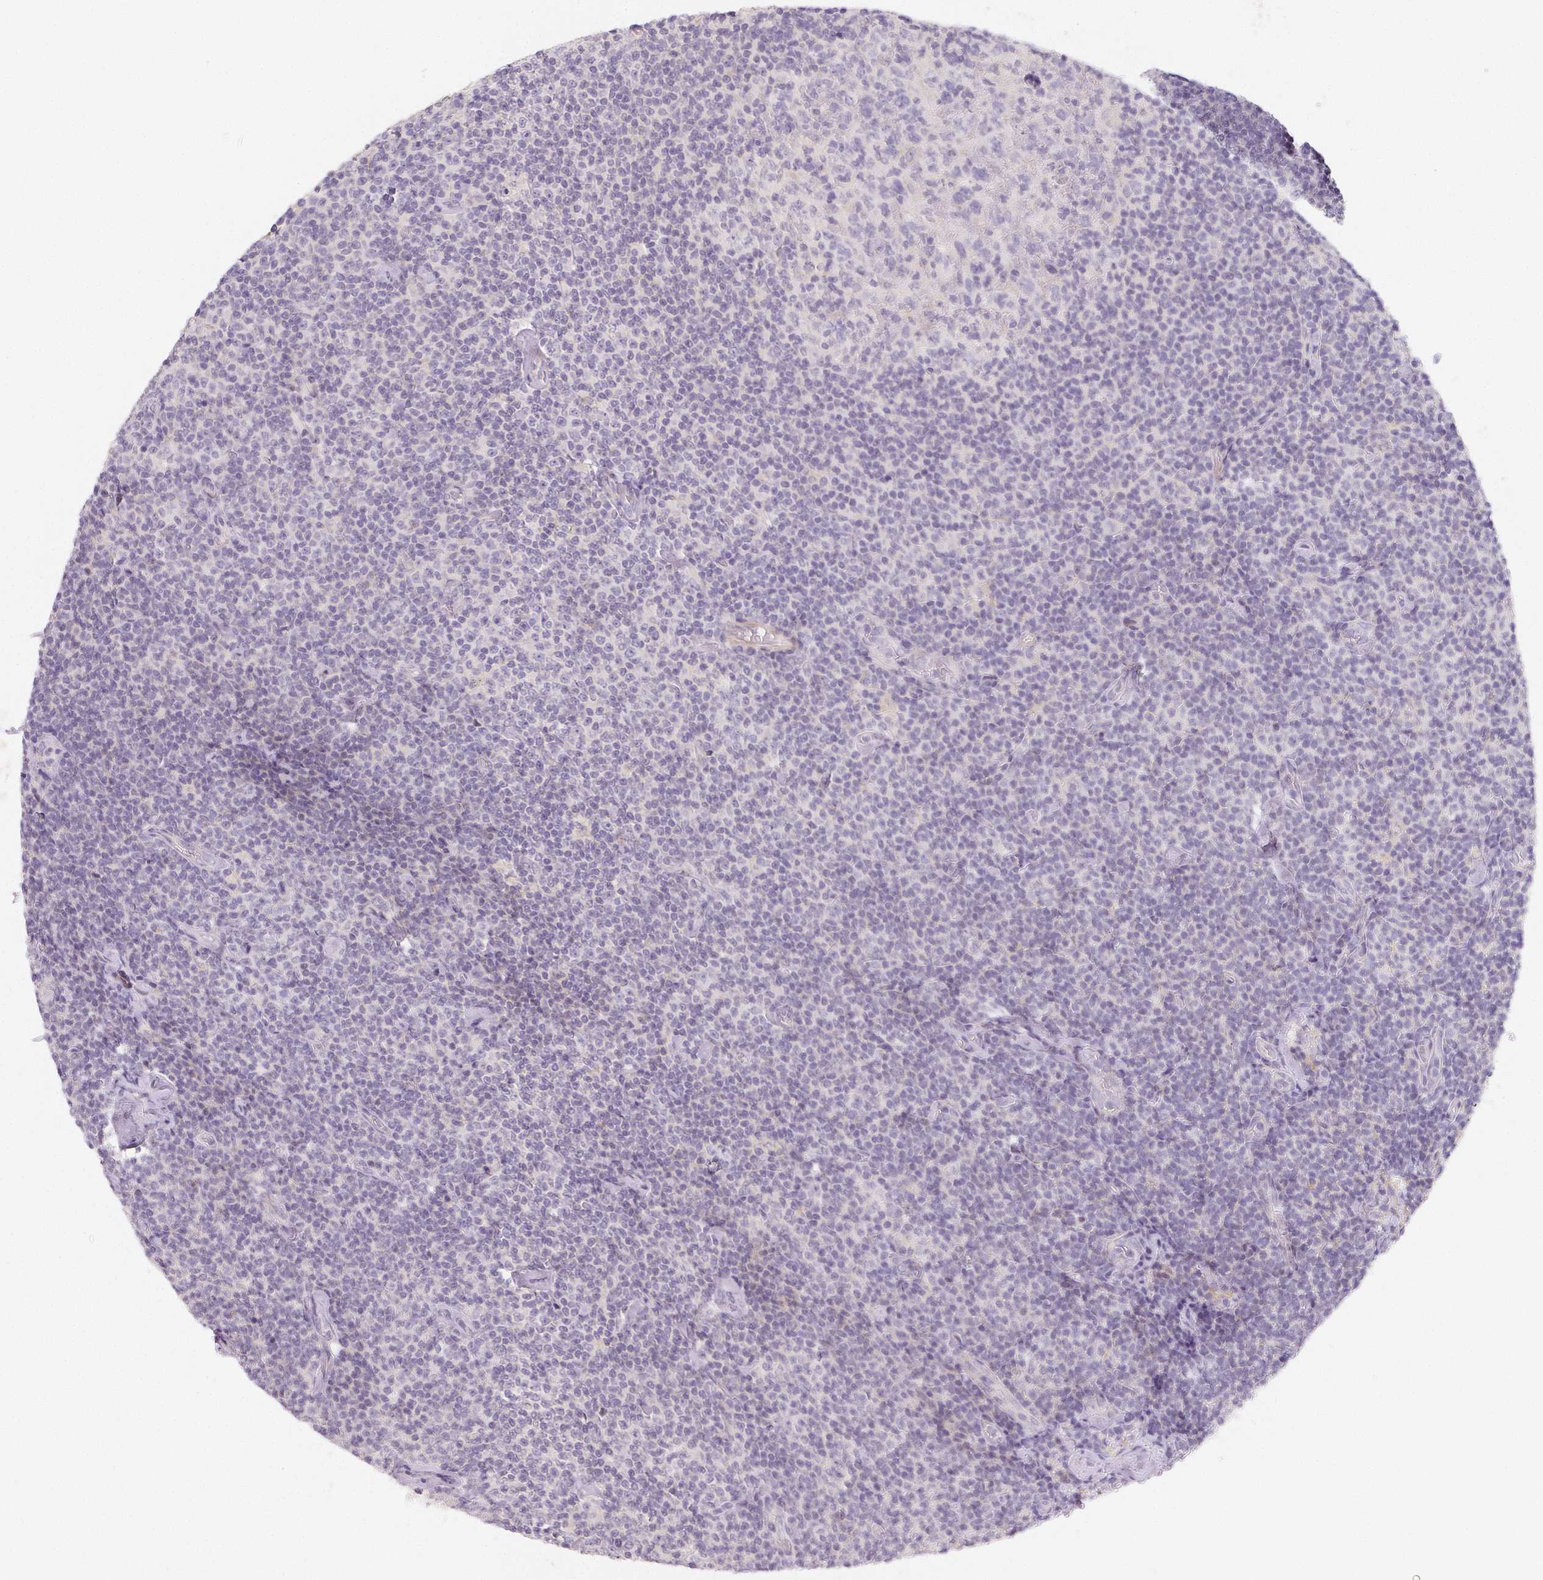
{"staining": {"intensity": "negative", "quantity": "none", "location": "none"}, "tissue": "lymphoma", "cell_type": "Tumor cells", "image_type": "cancer", "snomed": [{"axis": "morphology", "description": "Malignant lymphoma, non-Hodgkin's type, Low grade"}, {"axis": "topography", "description": "Lymph node"}], "caption": "Histopathology image shows no significant protein positivity in tumor cells of low-grade malignant lymphoma, non-Hodgkin's type.", "gene": "LRRC23", "patient": {"sex": "male", "age": 81}}